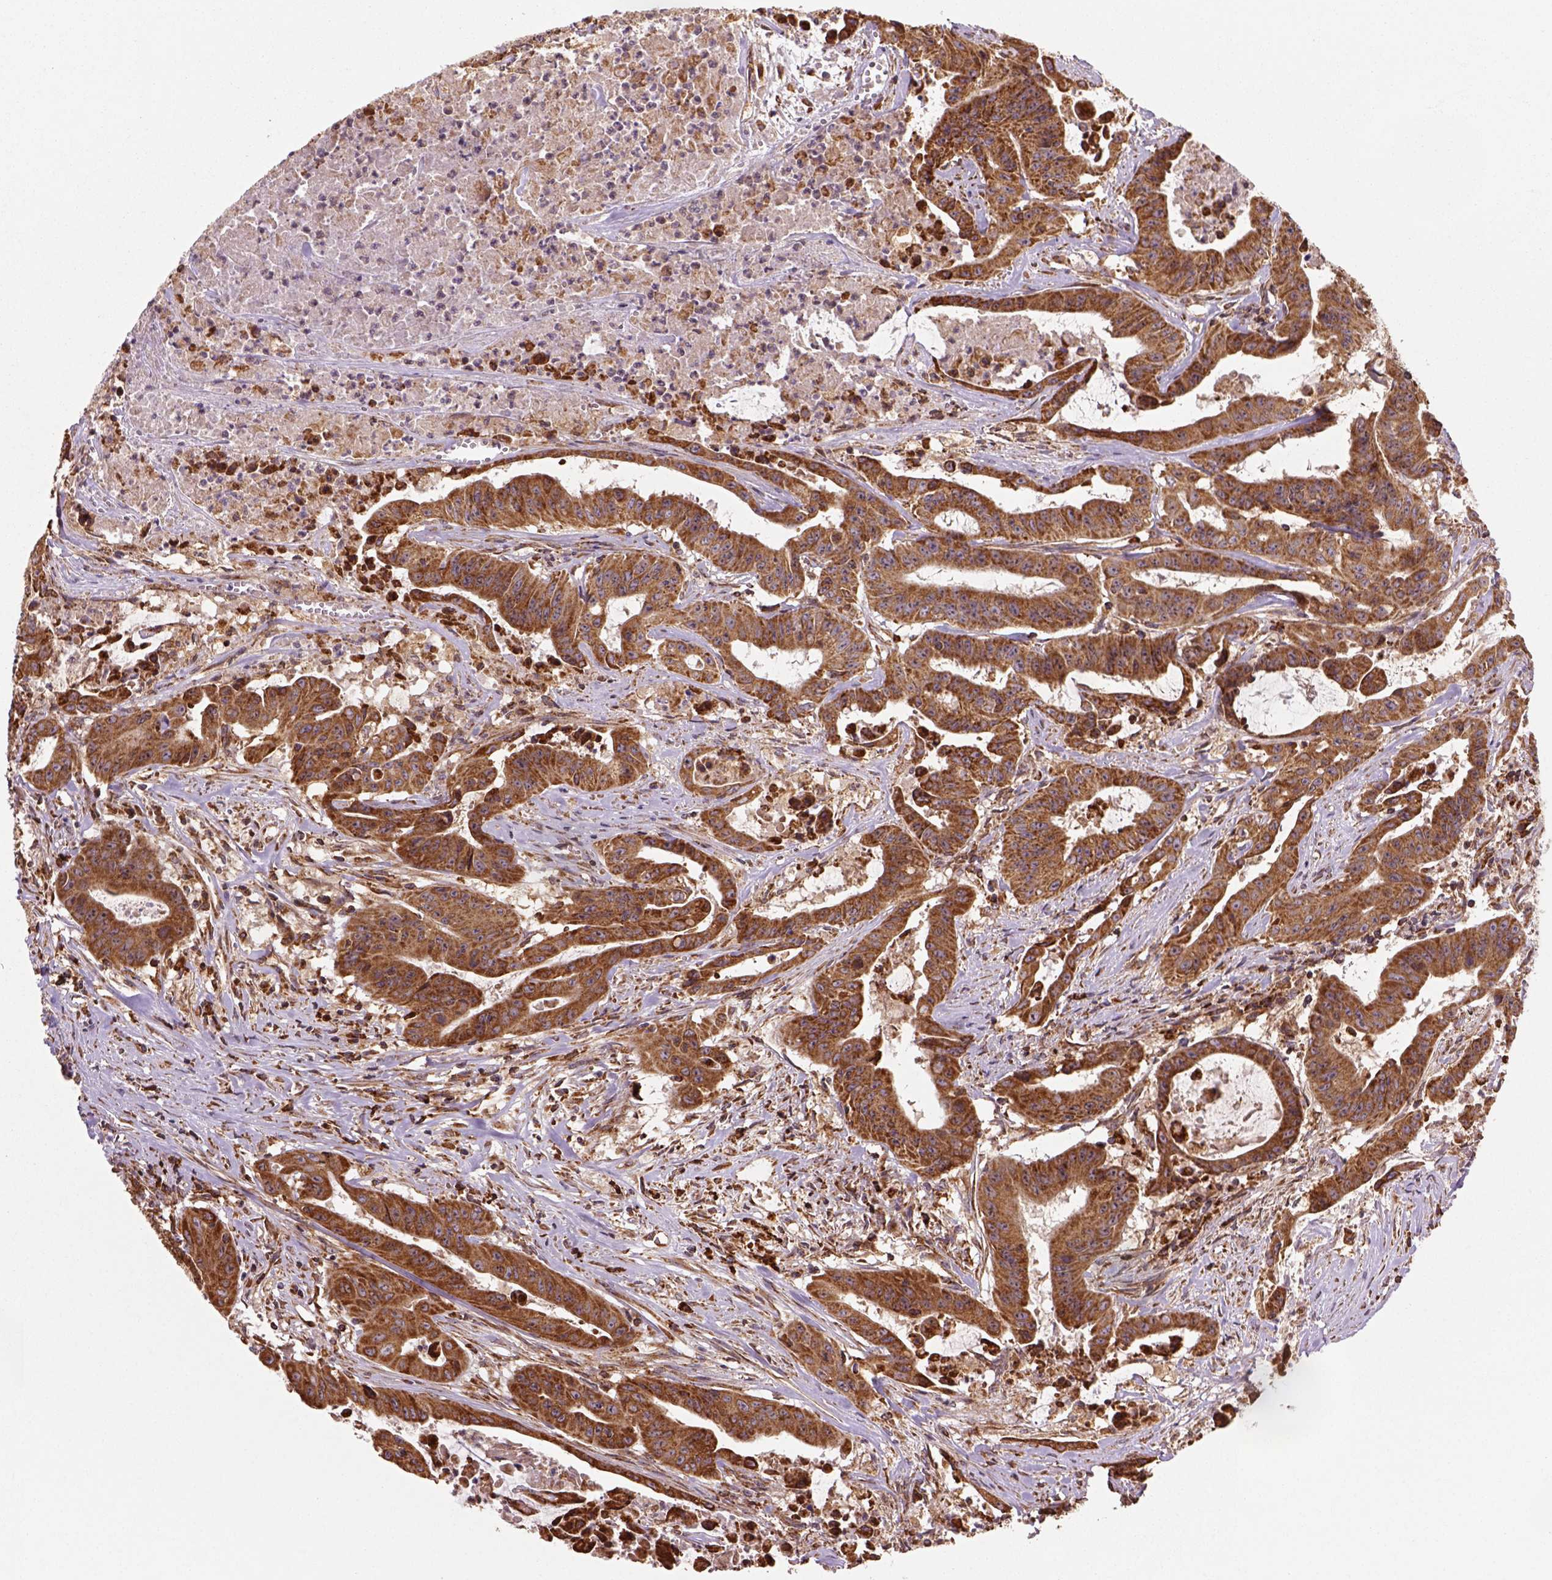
{"staining": {"intensity": "moderate", "quantity": ">75%", "location": "cytoplasmic/membranous"}, "tissue": "colorectal cancer", "cell_type": "Tumor cells", "image_type": "cancer", "snomed": [{"axis": "morphology", "description": "Adenocarcinoma, NOS"}, {"axis": "topography", "description": "Colon"}], "caption": "Colorectal cancer (adenocarcinoma) stained with a brown dye shows moderate cytoplasmic/membranous positive staining in about >75% of tumor cells.", "gene": "MAPK8IP3", "patient": {"sex": "male", "age": 33}}